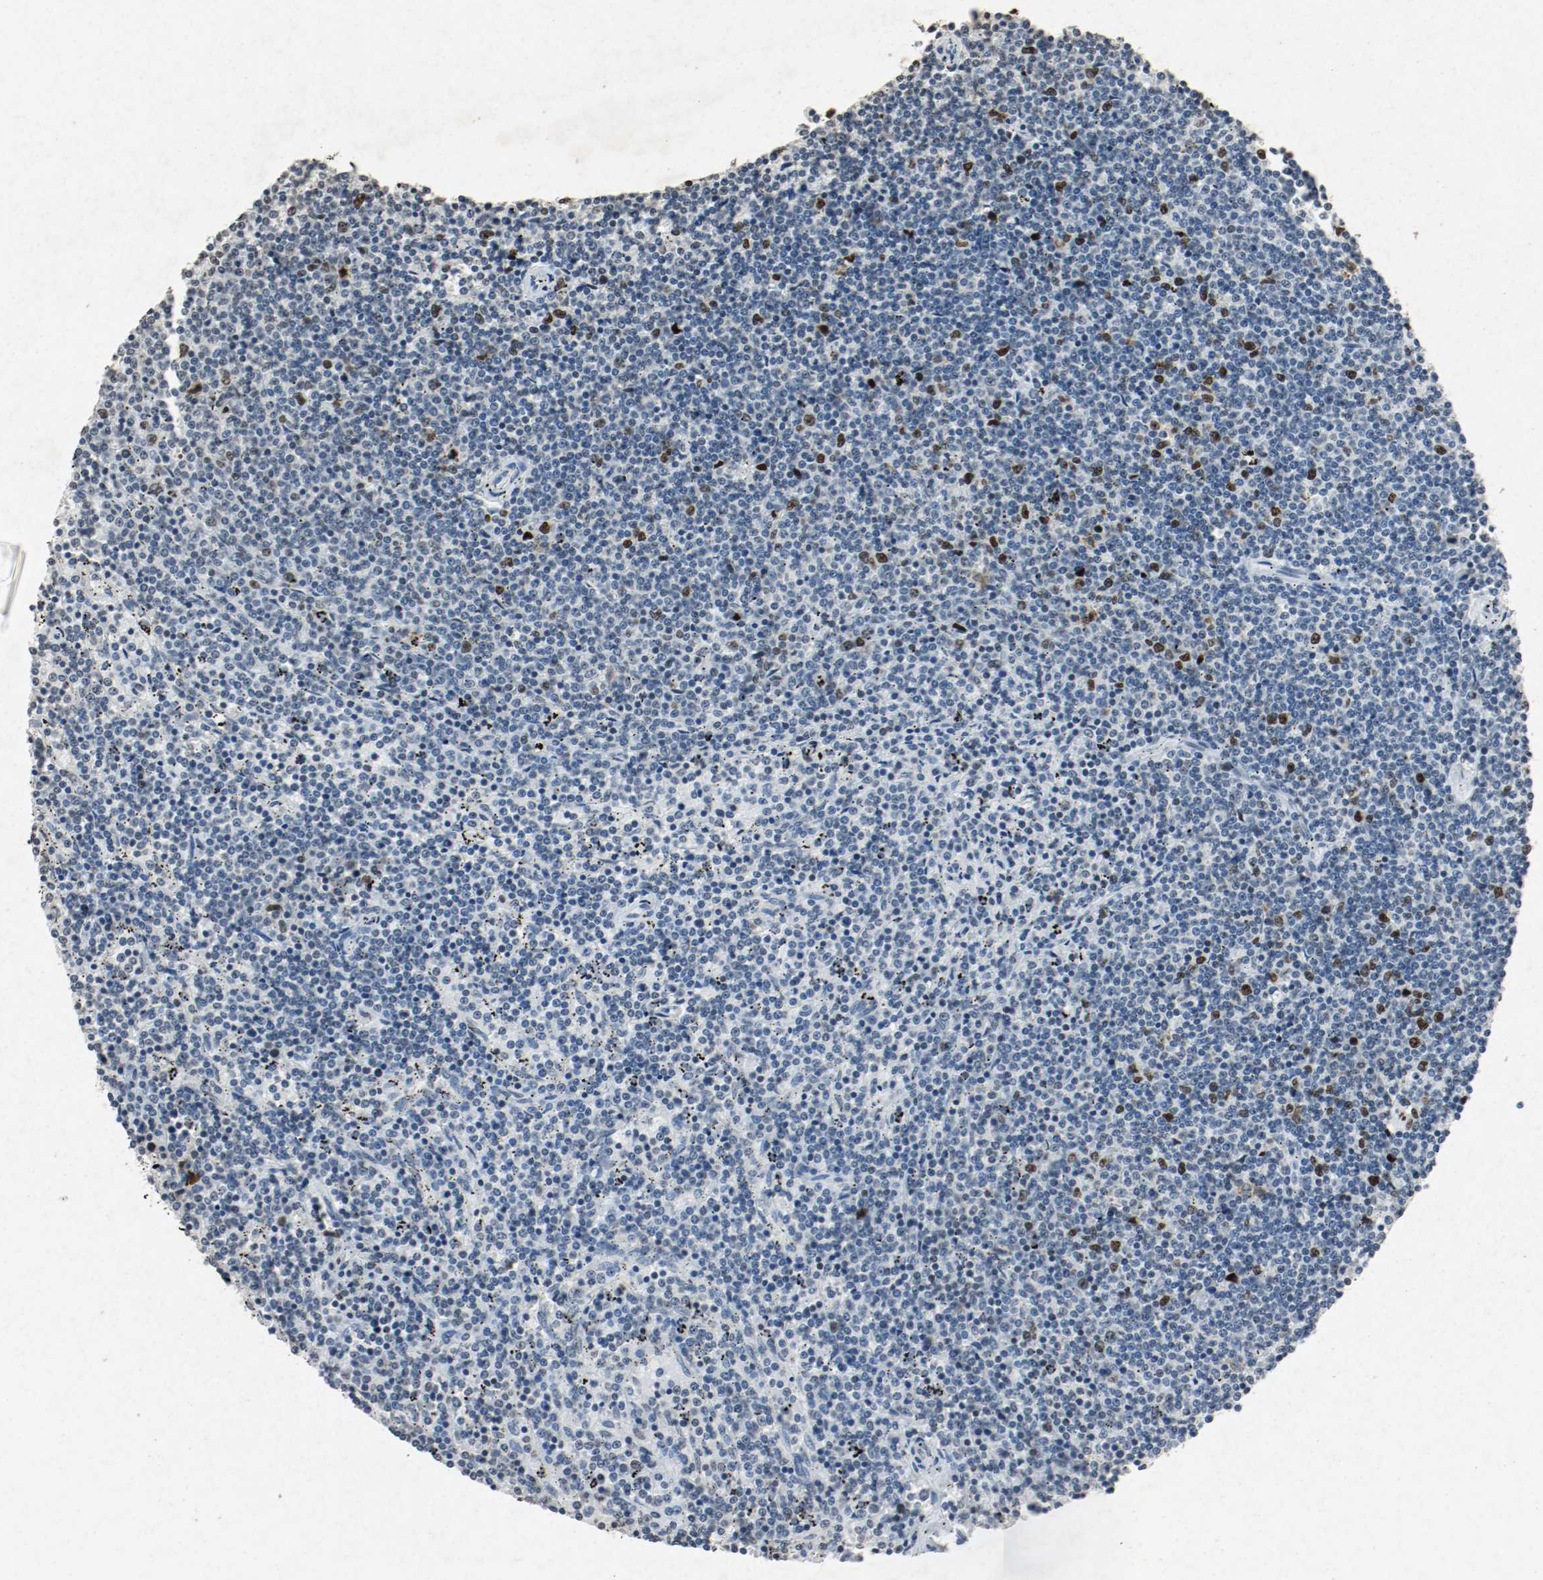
{"staining": {"intensity": "strong", "quantity": "<25%", "location": "nuclear"}, "tissue": "lymphoma", "cell_type": "Tumor cells", "image_type": "cancer", "snomed": [{"axis": "morphology", "description": "Malignant lymphoma, non-Hodgkin's type, Low grade"}, {"axis": "topography", "description": "Spleen"}], "caption": "Protein expression analysis of lymphoma reveals strong nuclear staining in approximately <25% of tumor cells.", "gene": "DNMT1", "patient": {"sex": "female", "age": 50}}